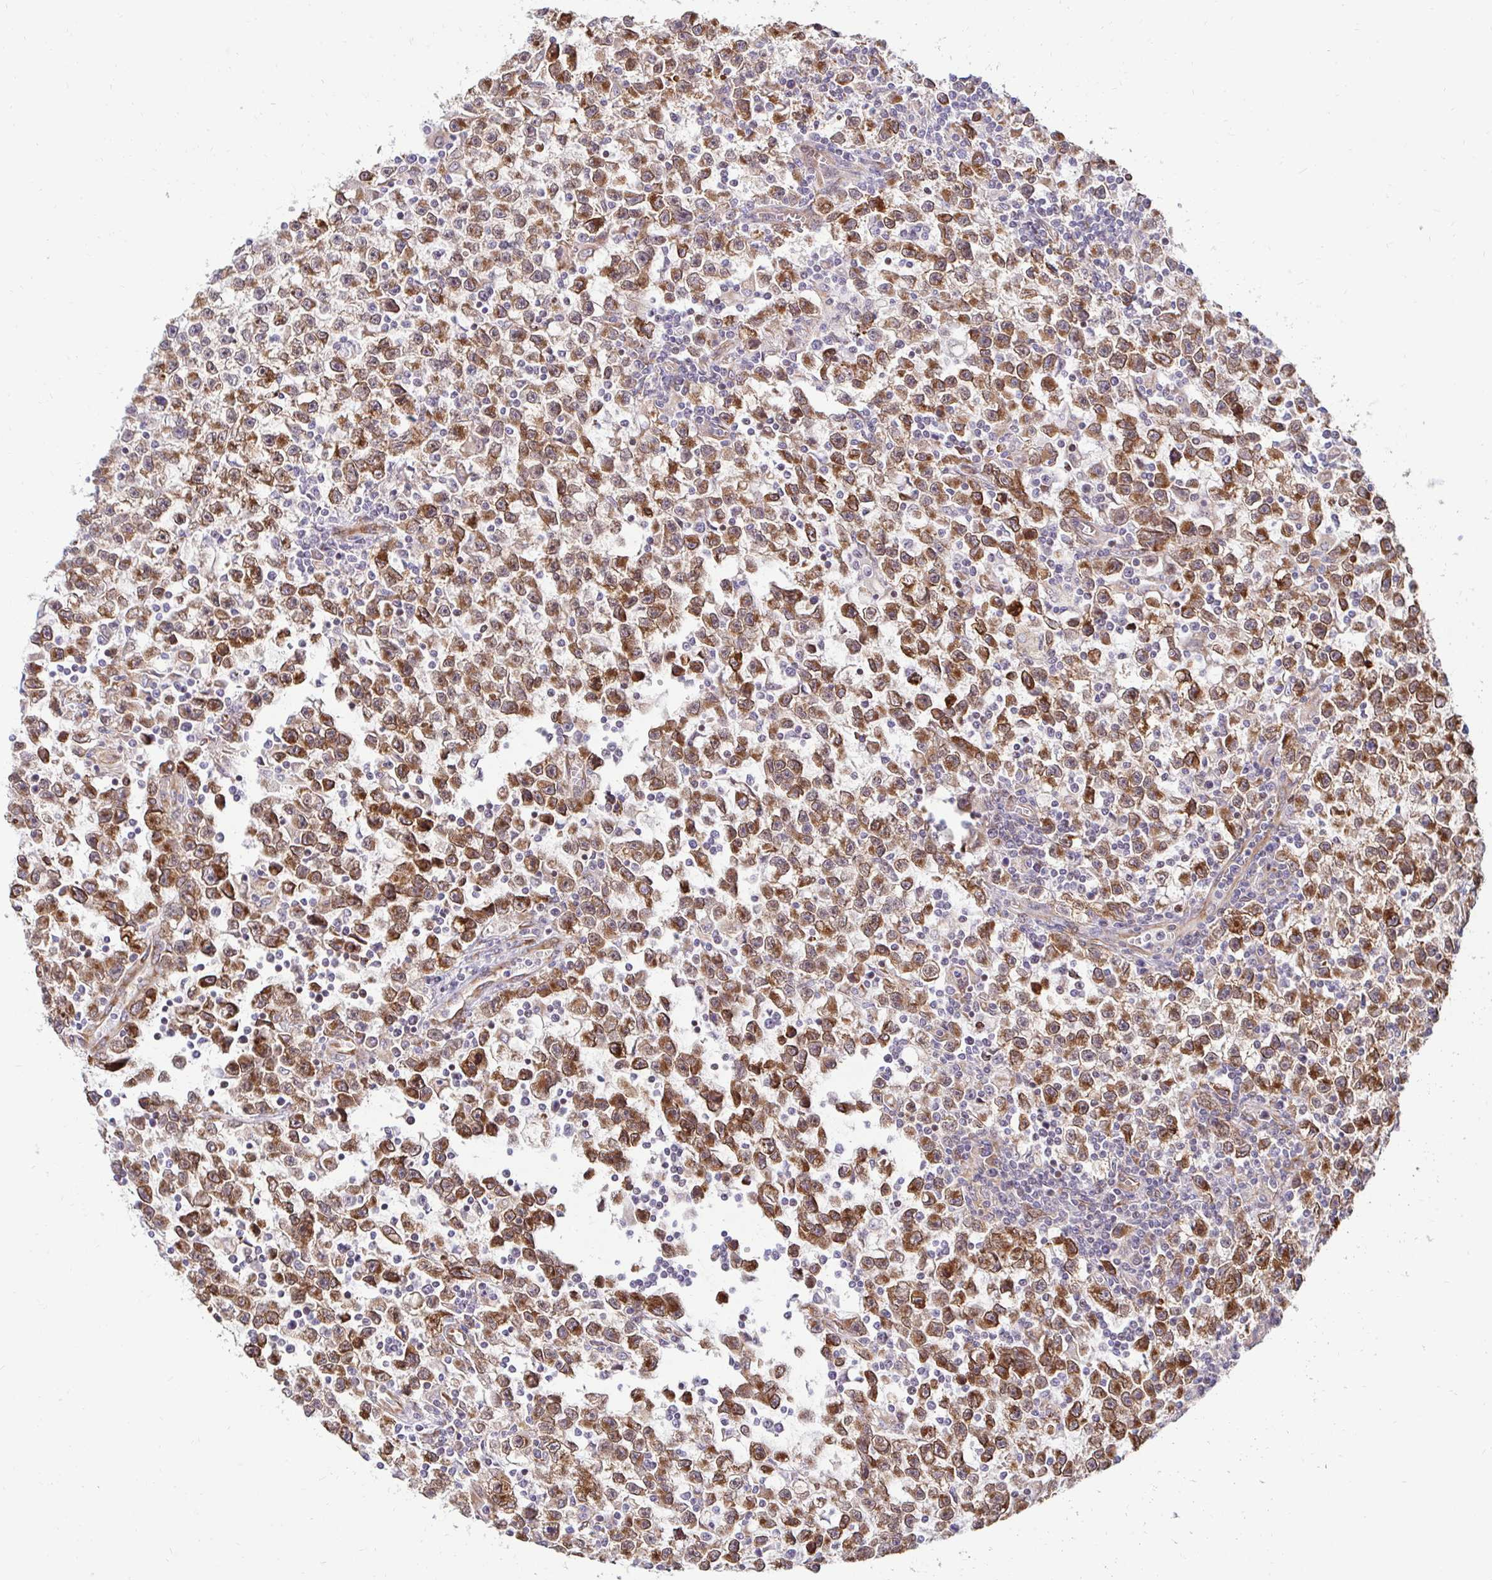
{"staining": {"intensity": "moderate", "quantity": ">75%", "location": "cytoplasmic/membranous"}, "tissue": "testis cancer", "cell_type": "Tumor cells", "image_type": "cancer", "snomed": [{"axis": "morphology", "description": "Seminoma, NOS"}, {"axis": "topography", "description": "Testis"}], "caption": "Protein staining demonstrates moderate cytoplasmic/membranous staining in about >75% of tumor cells in seminoma (testis).", "gene": "HPS1", "patient": {"sex": "male", "age": 31}}